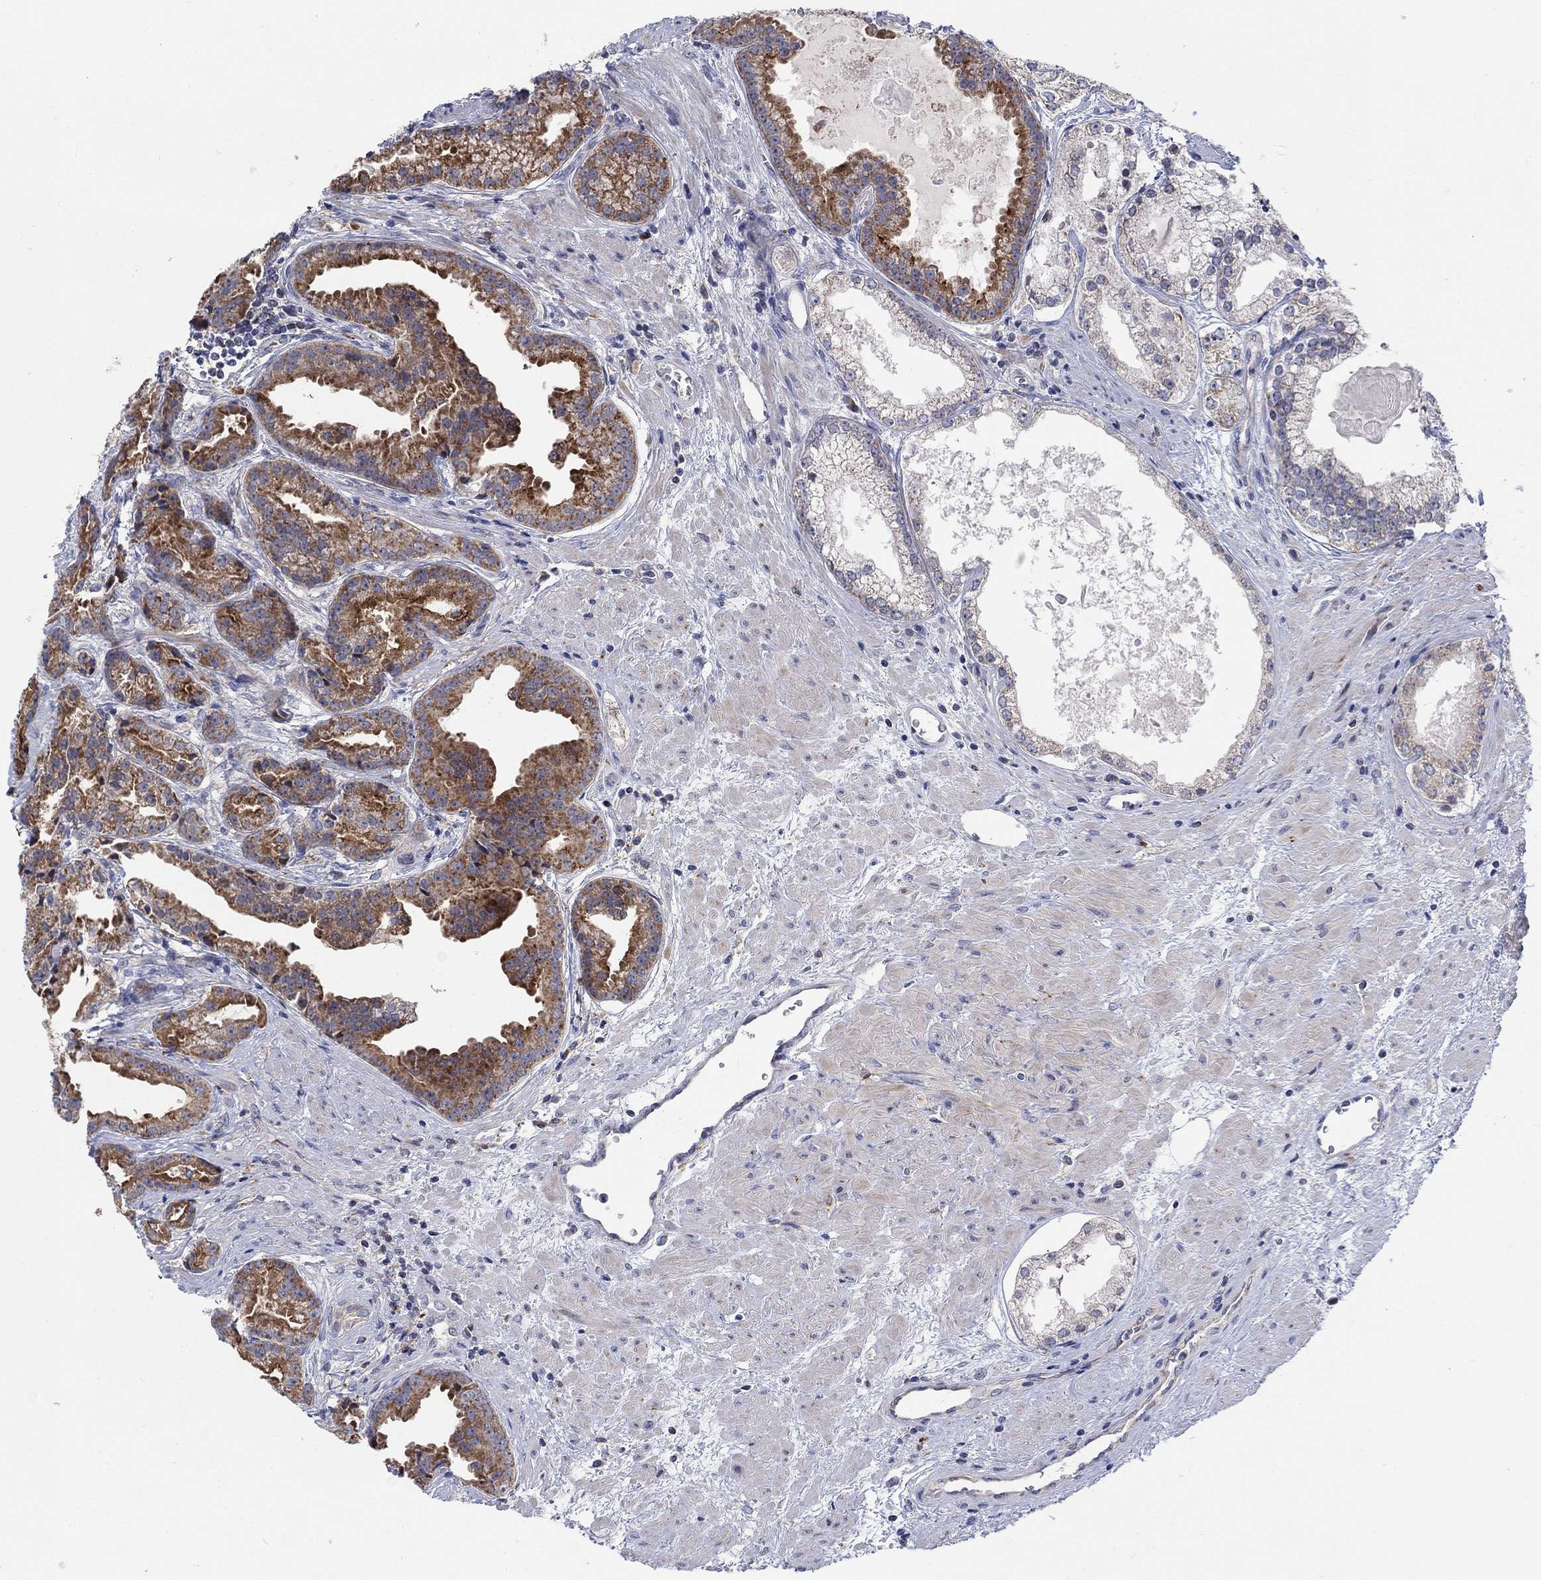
{"staining": {"intensity": "moderate", "quantity": ">75%", "location": "cytoplasmic/membranous"}, "tissue": "prostate cancer", "cell_type": "Tumor cells", "image_type": "cancer", "snomed": [{"axis": "morphology", "description": "Adenocarcinoma, NOS"}, {"axis": "morphology", "description": "Adenocarcinoma, High grade"}, {"axis": "topography", "description": "Prostate"}], "caption": "Immunohistochemical staining of prostate cancer (adenocarcinoma (high-grade)) exhibits medium levels of moderate cytoplasmic/membranous positivity in about >75% of tumor cells.", "gene": "SLC35F2", "patient": {"sex": "male", "age": 64}}